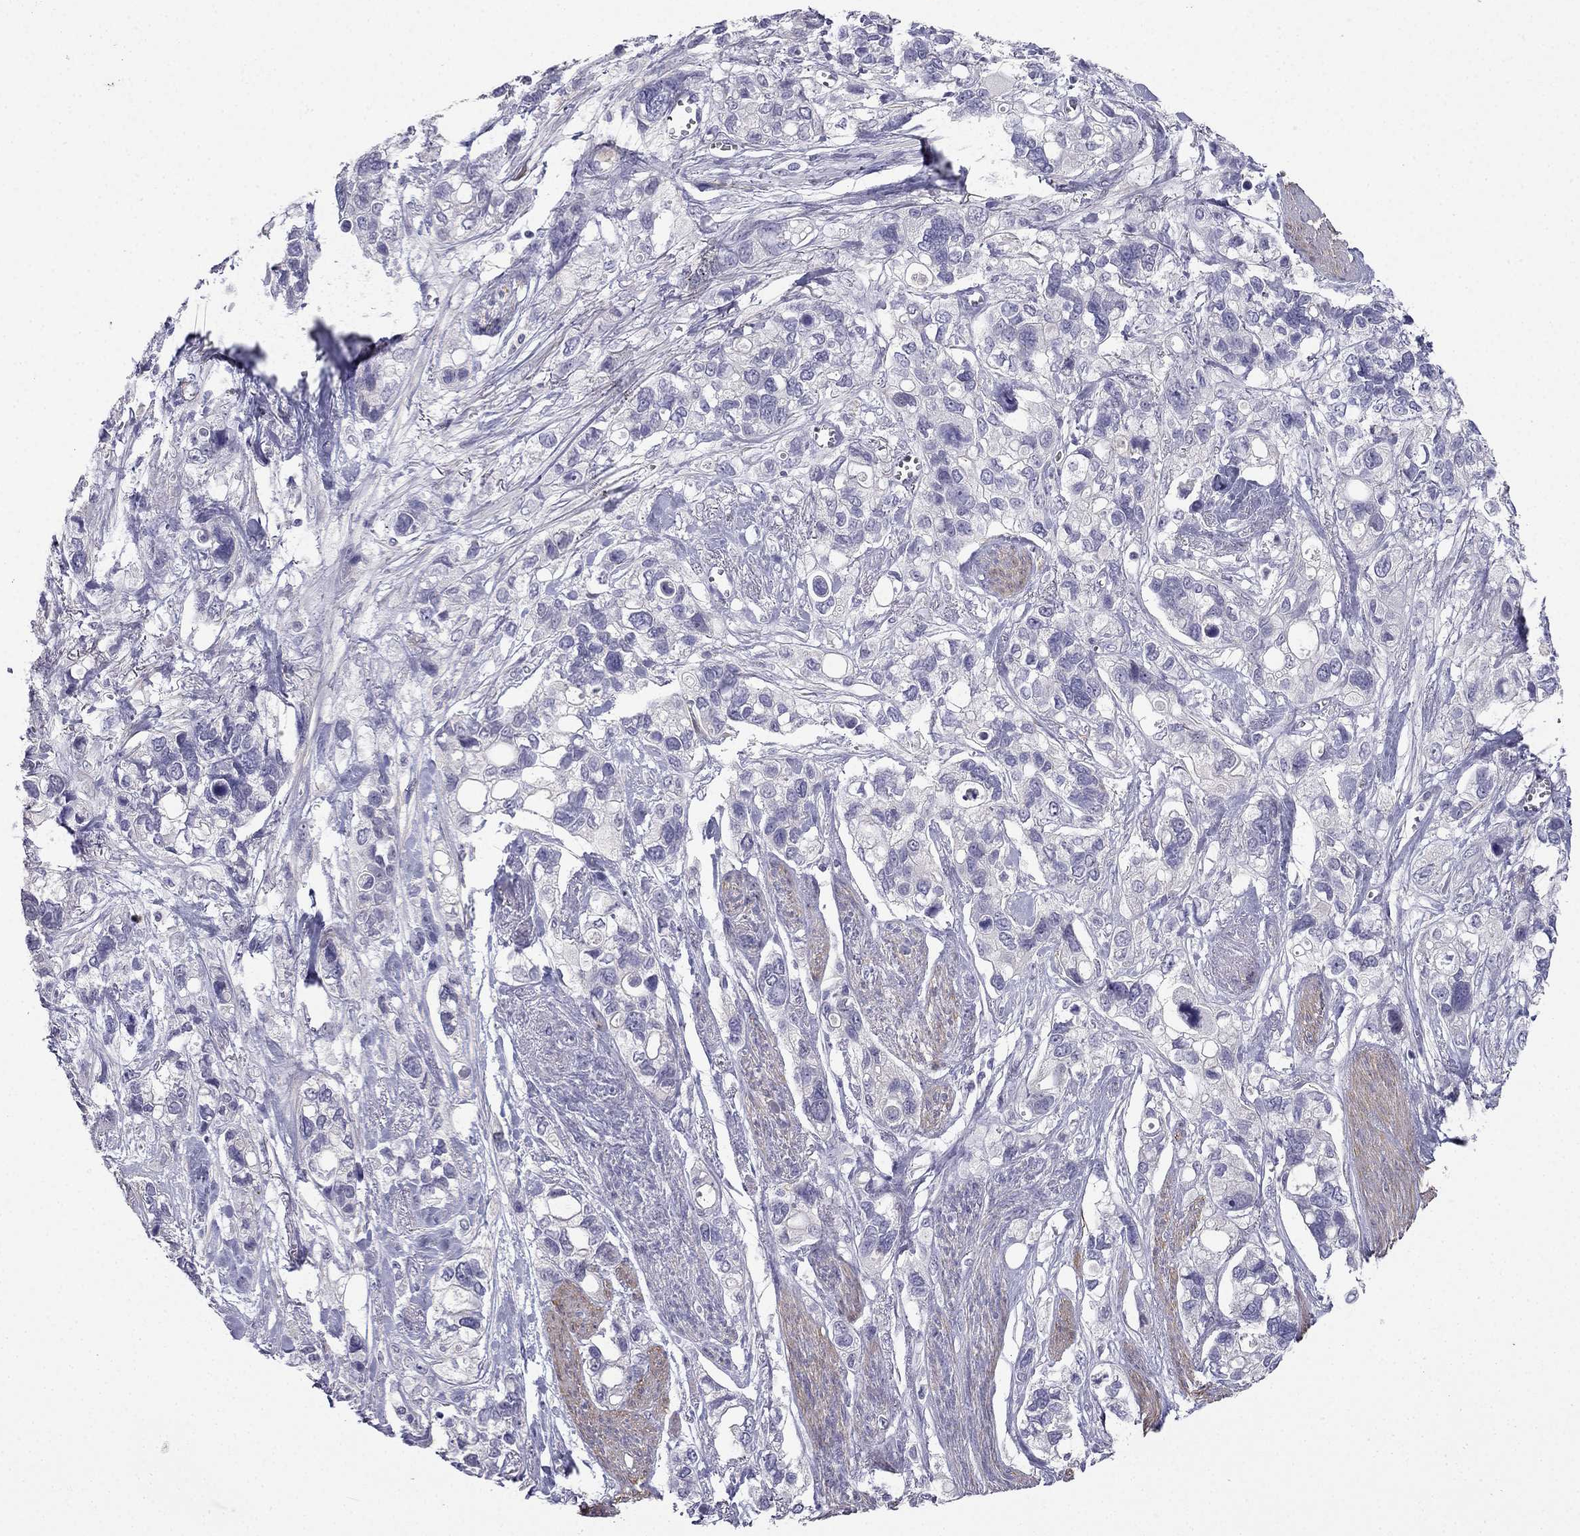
{"staining": {"intensity": "negative", "quantity": "none", "location": "none"}, "tissue": "stomach cancer", "cell_type": "Tumor cells", "image_type": "cancer", "snomed": [{"axis": "morphology", "description": "Adenocarcinoma, NOS"}, {"axis": "topography", "description": "Stomach, upper"}], "caption": "Tumor cells are negative for protein expression in human stomach cancer.", "gene": "C16orf89", "patient": {"sex": "female", "age": 81}}